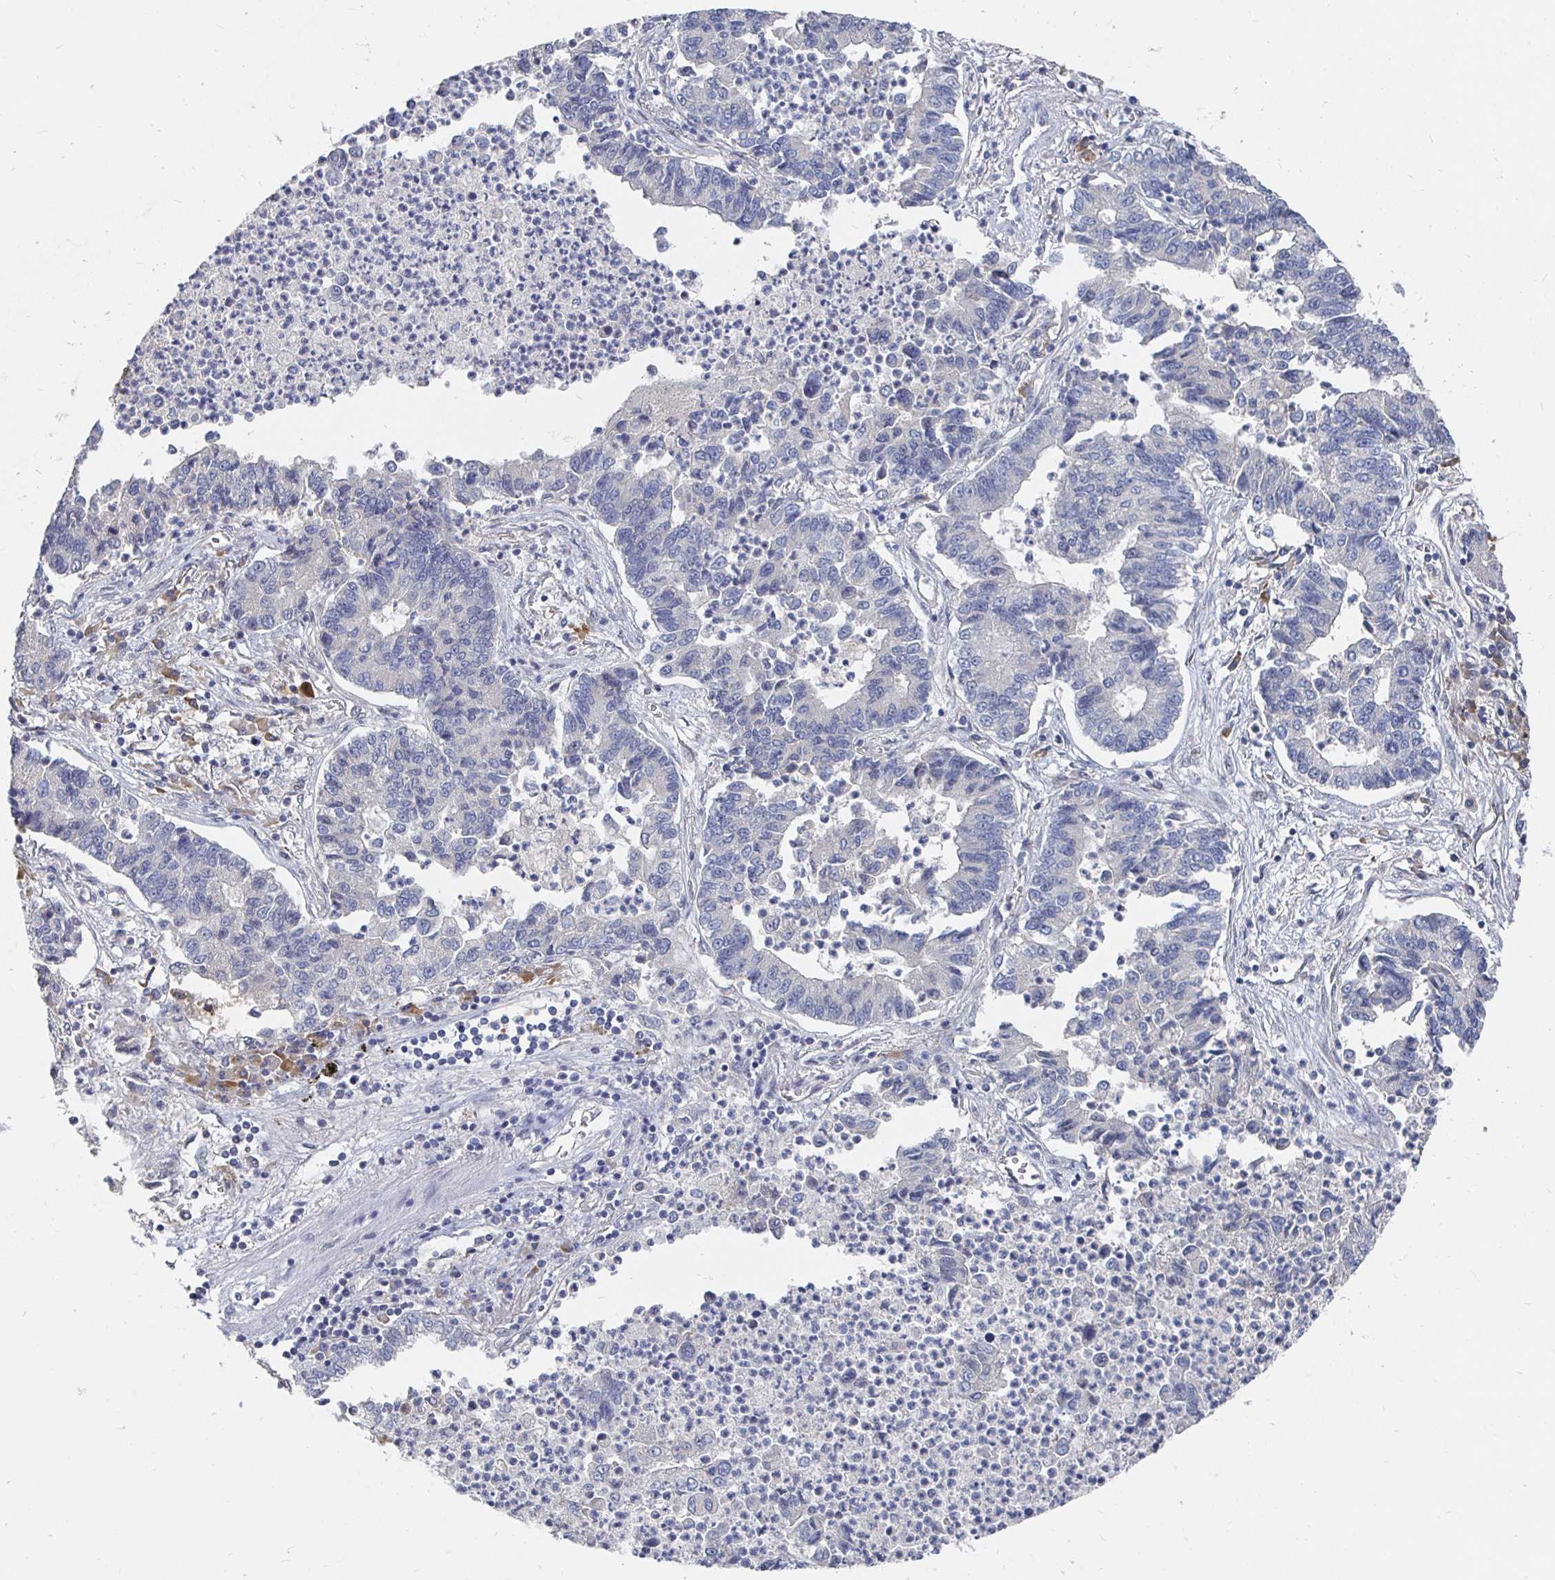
{"staining": {"intensity": "negative", "quantity": "none", "location": "none"}, "tissue": "lung cancer", "cell_type": "Tumor cells", "image_type": "cancer", "snomed": [{"axis": "morphology", "description": "Adenocarcinoma, NOS"}, {"axis": "topography", "description": "Lung"}], "caption": "Immunohistochemical staining of human lung cancer displays no significant positivity in tumor cells.", "gene": "MEIS1", "patient": {"sex": "female", "age": 57}}